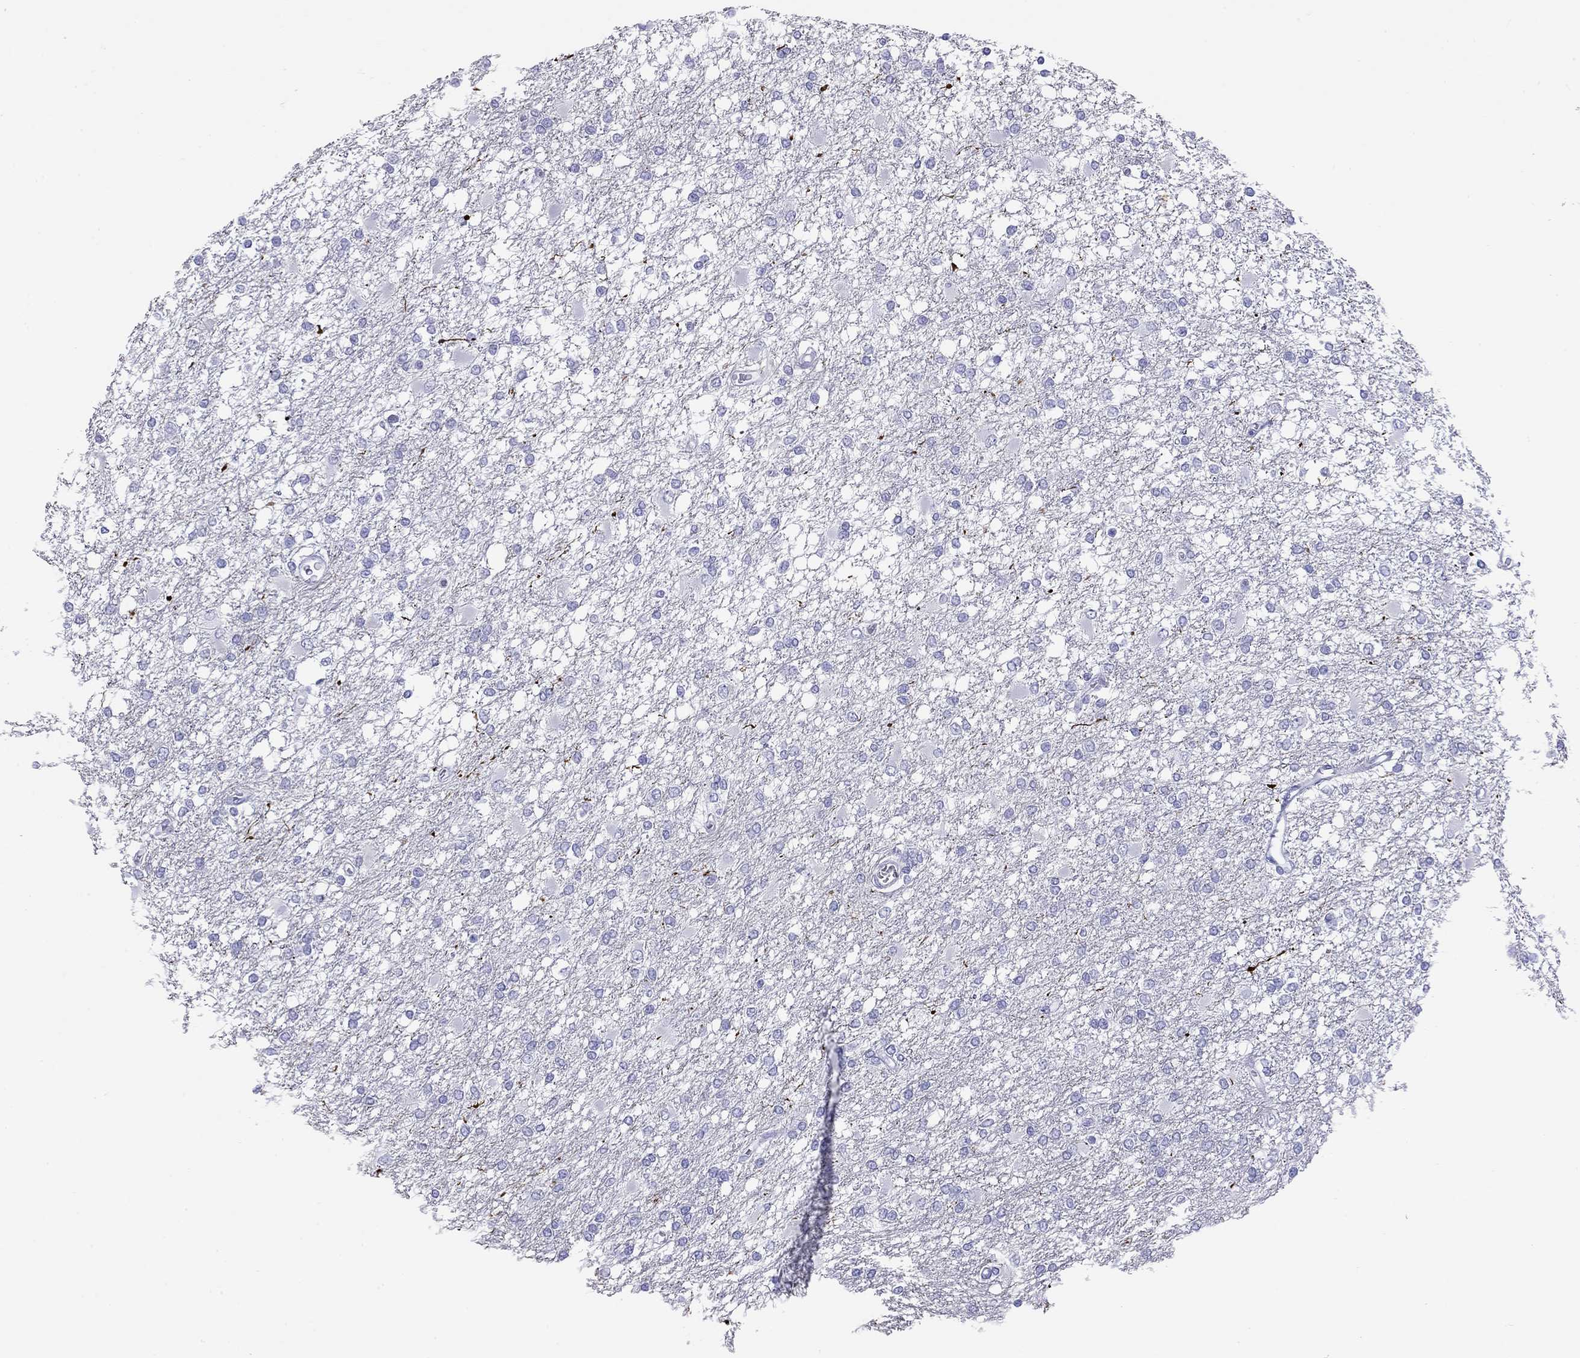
{"staining": {"intensity": "negative", "quantity": "none", "location": "none"}, "tissue": "glioma", "cell_type": "Tumor cells", "image_type": "cancer", "snomed": [{"axis": "morphology", "description": "Glioma, malignant, High grade"}, {"axis": "topography", "description": "Cerebral cortex"}], "caption": "This is a histopathology image of immunohistochemistry staining of glioma, which shows no expression in tumor cells.", "gene": "HLA-DQB2", "patient": {"sex": "male", "age": 79}}